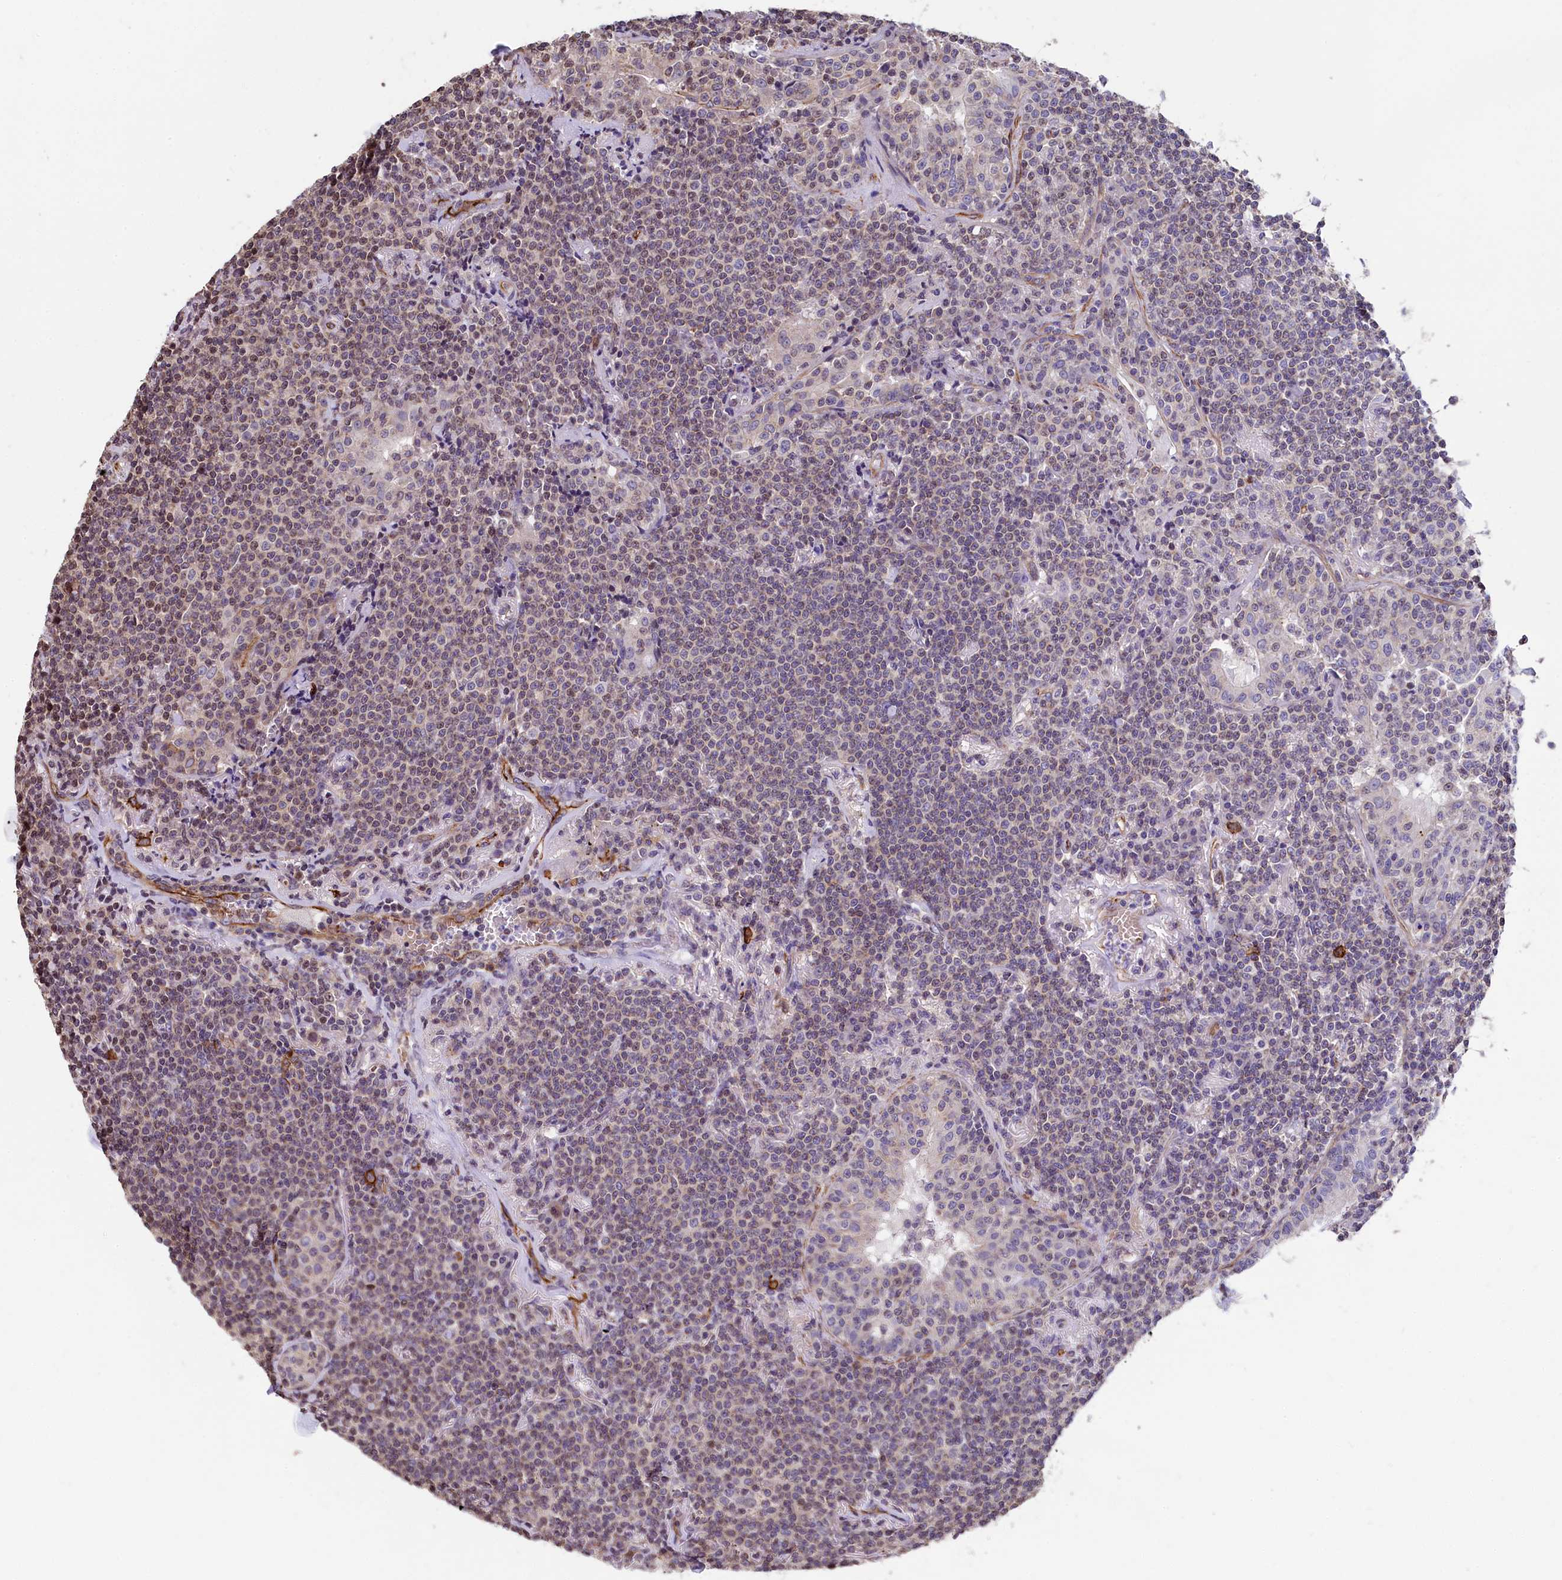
{"staining": {"intensity": "negative", "quantity": "none", "location": "none"}, "tissue": "lymphoma", "cell_type": "Tumor cells", "image_type": "cancer", "snomed": [{"axis": "morphology", "description": "Malignant lymphoma, non-Hodgkin's type, Low grade"}, {"axis": "topography", "description": "Lung"}], "caption": "Micrograph shows no protein positivity in tumor cells of malignant lymphoma, non-Hodgkin's type (low-grade) tissue. (Stains: DAB (3,3'-diaminobenzidine) immunohistochemistry with hematoxylin counter stain, Microscopy: brightfield microscopy at high magnification).", "gene": "ZNF2", "patient": {"sex": "female", "age": 71}}